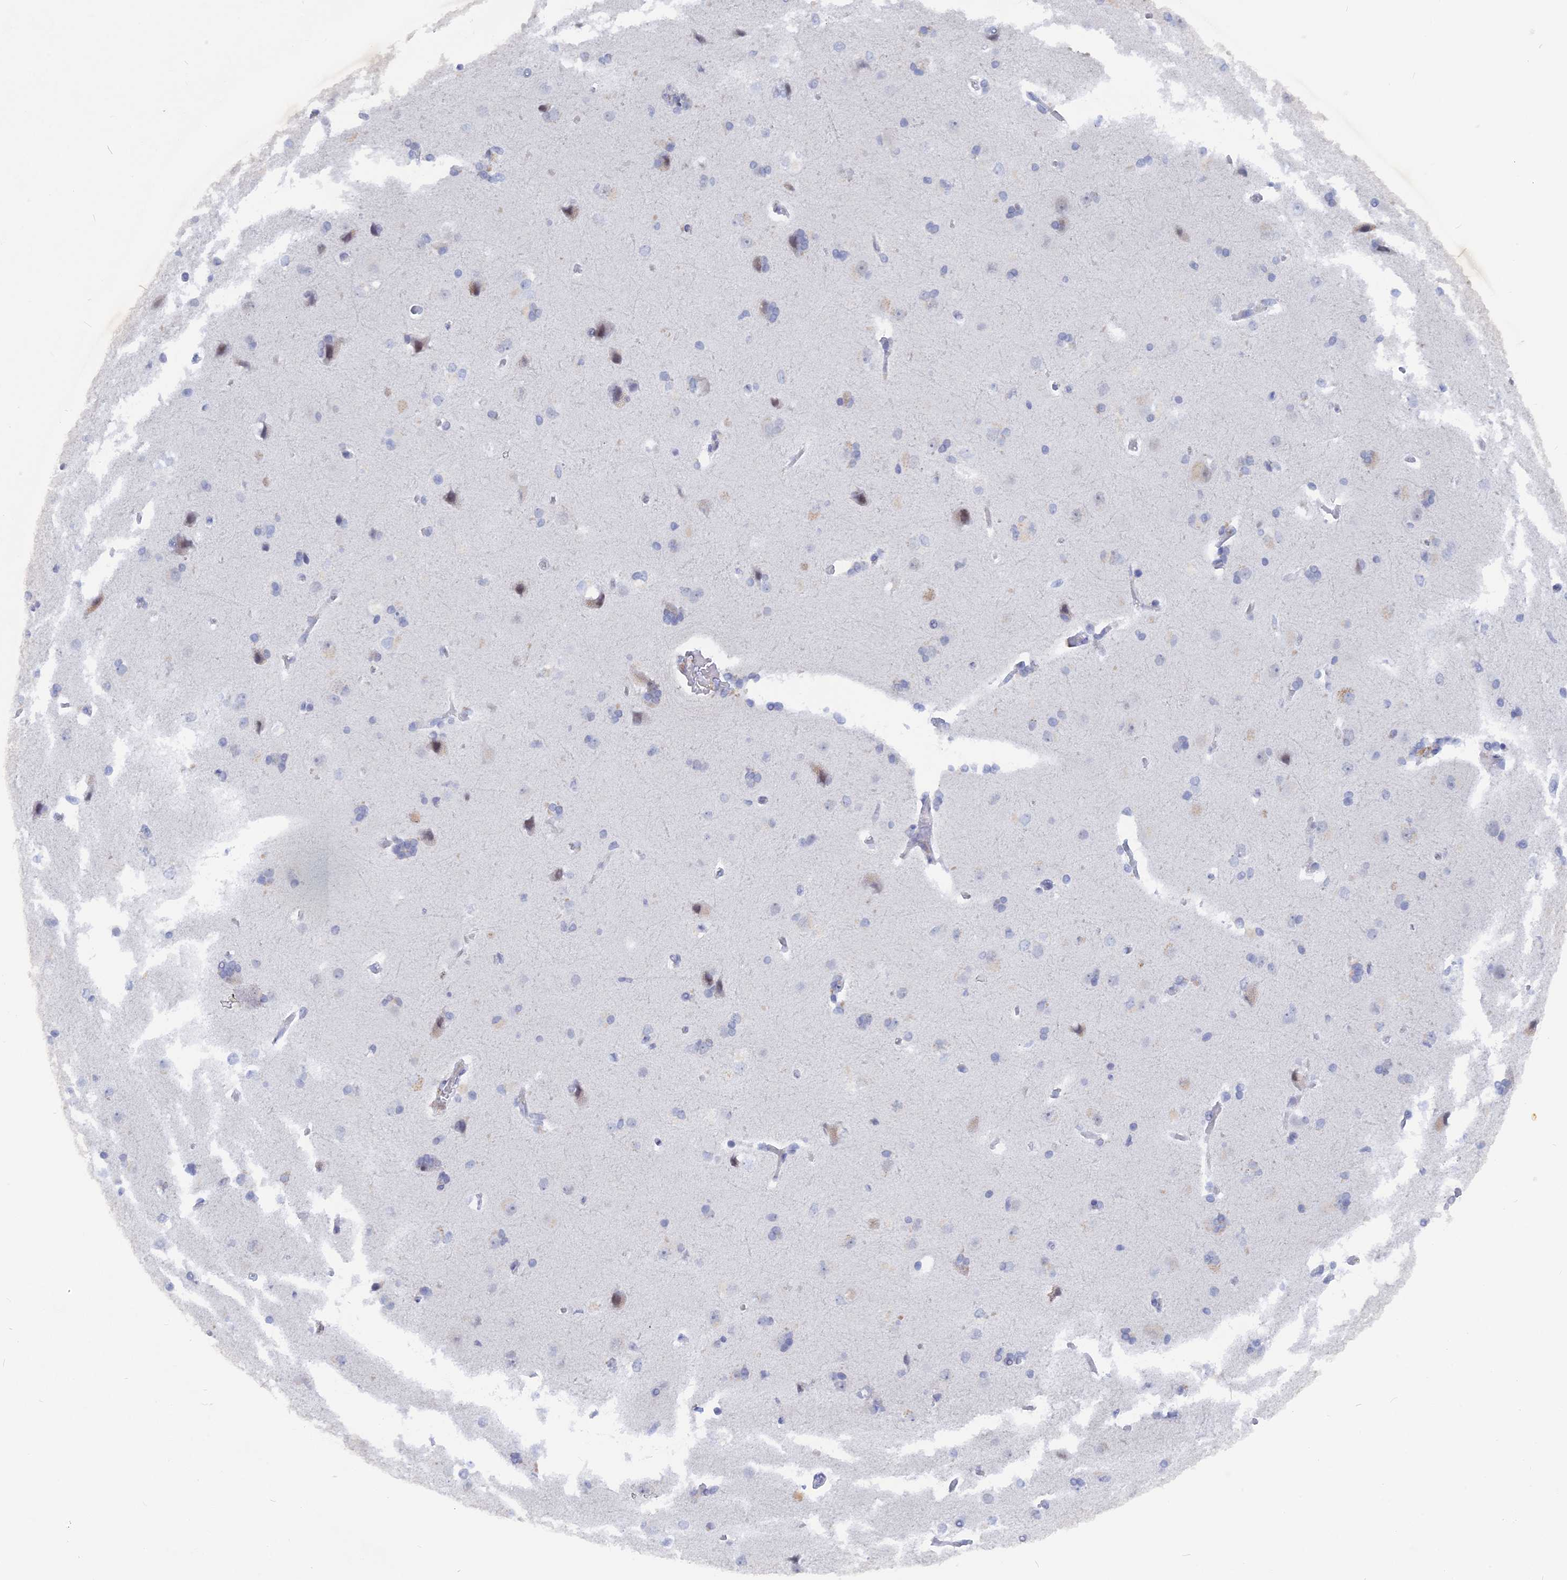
{"staining": {"intensity": "negative", "quantity": "none", "location": "none"}, "tissue": "cerebral cortex", "cell_type": "Endothelial cells", "image_type": "normal", "snomed": [{"axis": "morphology", "description": "Normal tissue, NOS"}, {"axis": "topography", "description": "Cerebral cortex"}], "caption": "DAB (3,3'-diaminobenzidine) immunohistochemical staining of unremarkable cerebral cortex reveals no significant positivity in endothelial cells. (Brightfield microscopy of DAB immunohistochemistry at high magnification).", "gene": "BRD2", "patient": {"sex": "male", "age": 62}}